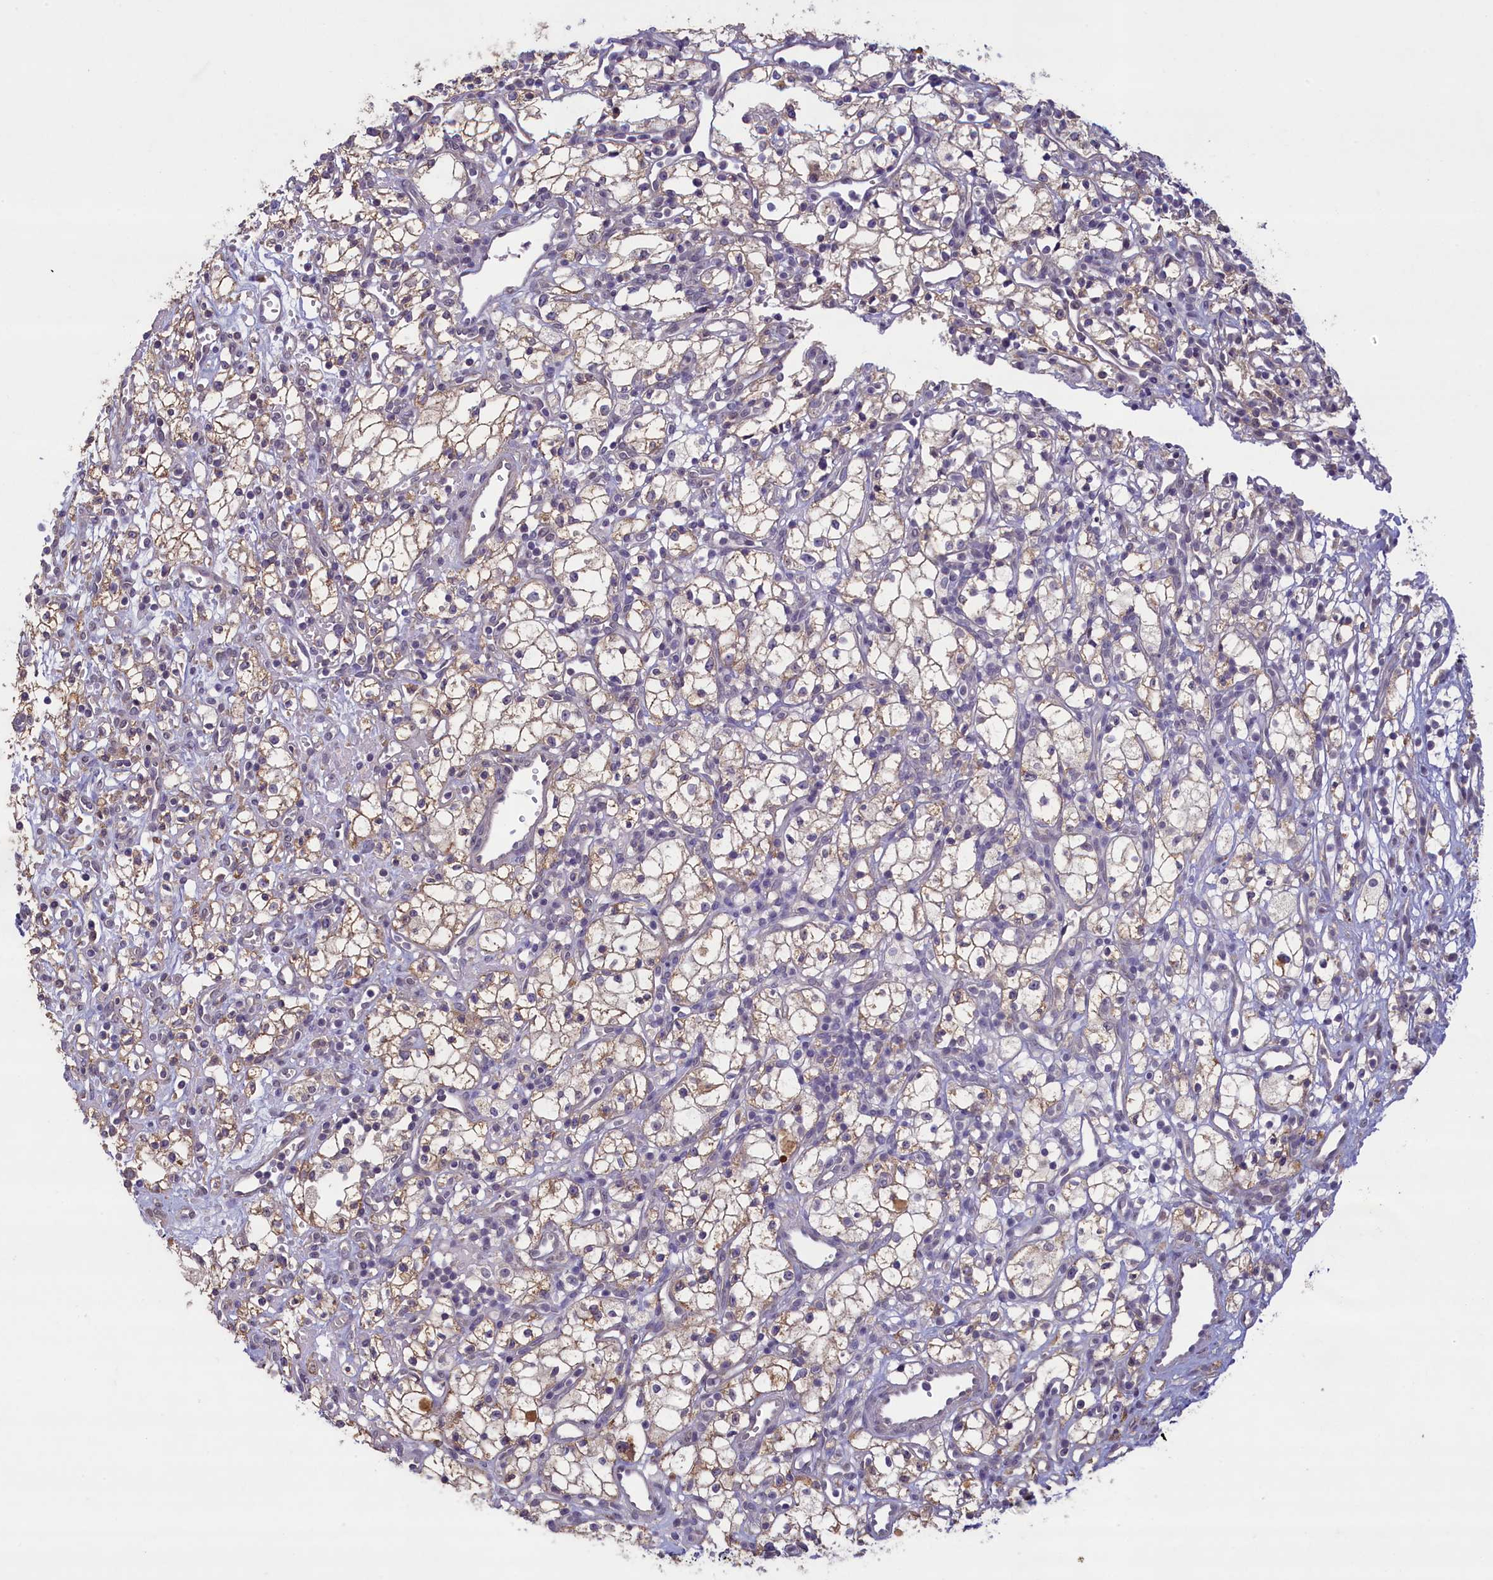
{"staining": {"intensity": "weak", "quantity": "<25%", "location": "cytoplasmic/membranous"}, "tissue": "renal cancer", "cell_type": "Tumor cells", "image_type": "cancer", "snomed": [{"axis": "morphology", "description": "Adenocarcinoma, NOS"}, {"axis": "topography", "description": "Kidney"}], "caption": "Immunohistochemical staining of human renal adenocarcinoma displays no significant expression in tumor cells. (DAB (3,3'-diaminobenzidine) immunohistochemistry visualized using brightfield microscopy, high magnification).", "gene": "ATF7IP2", "patient": {"sex": "male", "age": 59}}